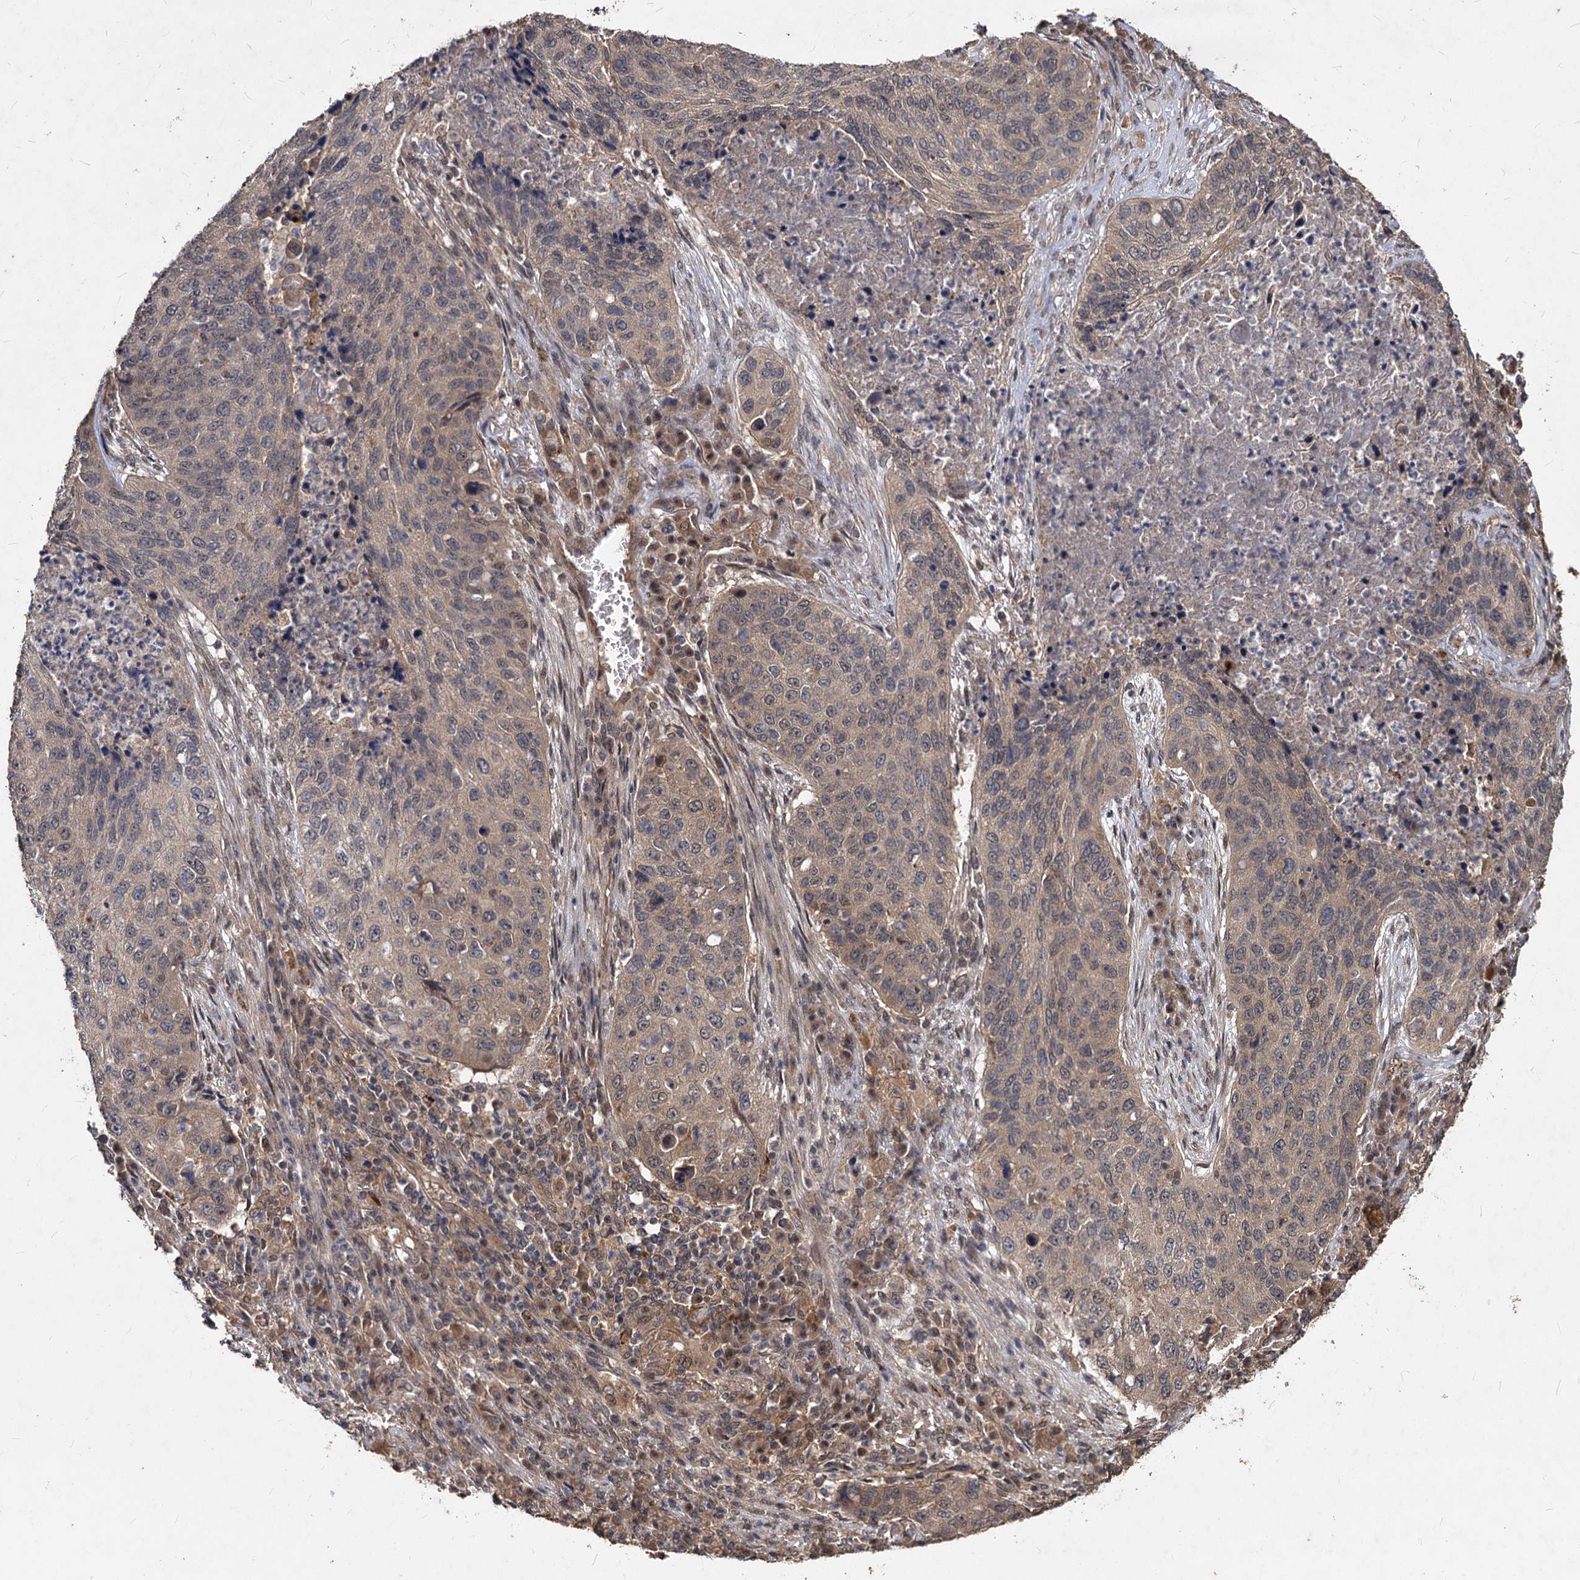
{"staining": {"intensity": "weak", "quantity": "25%-75%", "location": "cytoplasmic/membranous,nuclear"}, "tissue": "lung cancer", "cell_type": "Tumor cells", "image_type": "cancer", "snomed": [{"axis": "morphology", "description": "Squamous cell carcinoma, NOS"}, {"axis": "topography", "description": "Lung"}], "caption": "This micrograph displays IHC staining of lung cancer, with low weak cytoplasmic/membranous and nuclear staining in about 25%-75% of tumor cells.", "gene": "VPS51", "patient": {"sex": "female", "age": 63}}